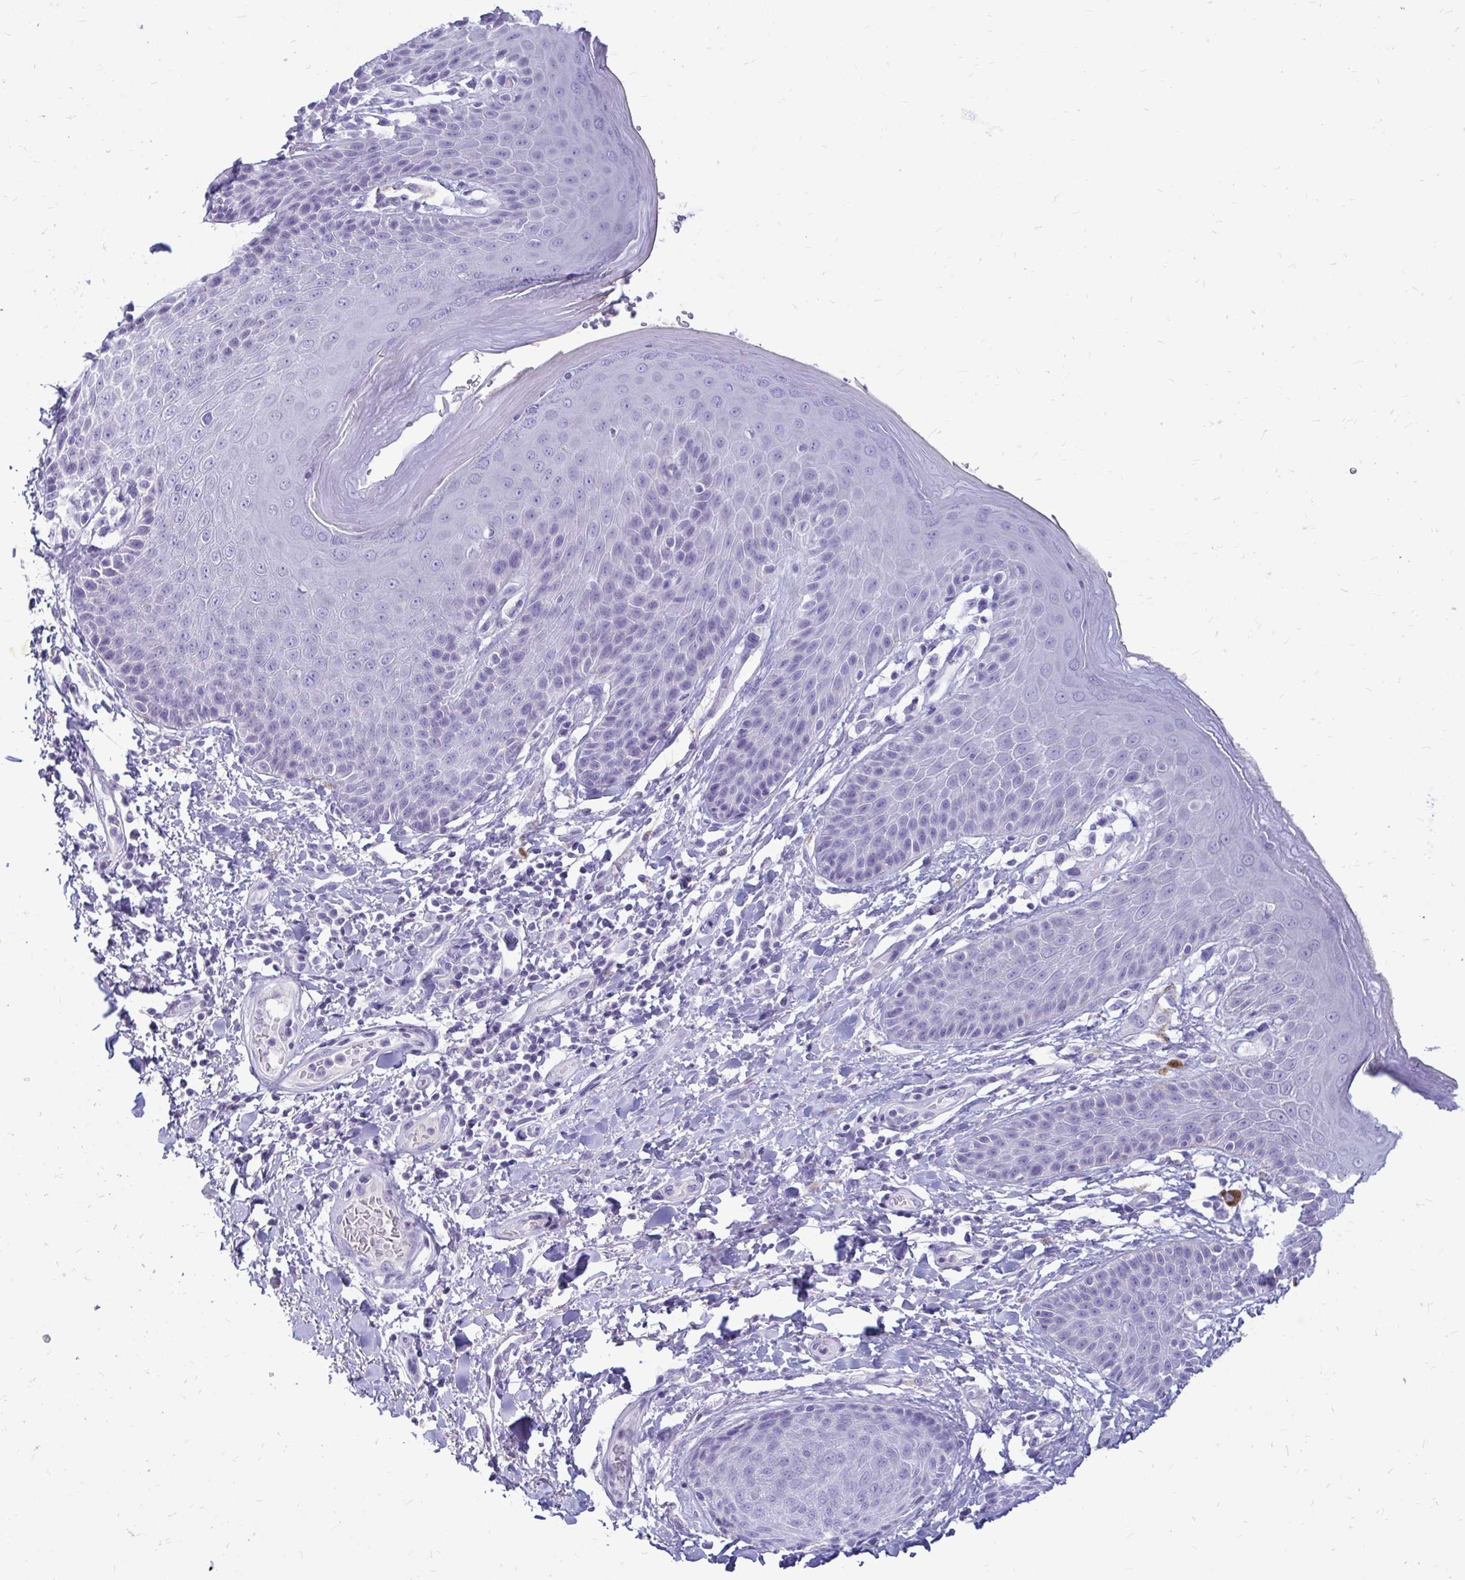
{"staining": {"intensity": "negative", "quantity": "none", "location": "none"}, "tissue": "skin", "cell_type": "Epidermal cells", "image_type": "normal", "snomed": [{"axis": "morphology", "description": "Normal tissue, NOS"}, {"axis": "topography", "description": "Anal"}, {"axis": "topography", "description": "Peripheral nerve tissue"}], "caption": "Immunohistochemistry of unremarkable human skin exhibits no staining in epidermal cells.", "gene": "NANOGNB", "patient": {"sex": "male", "age": 51}}